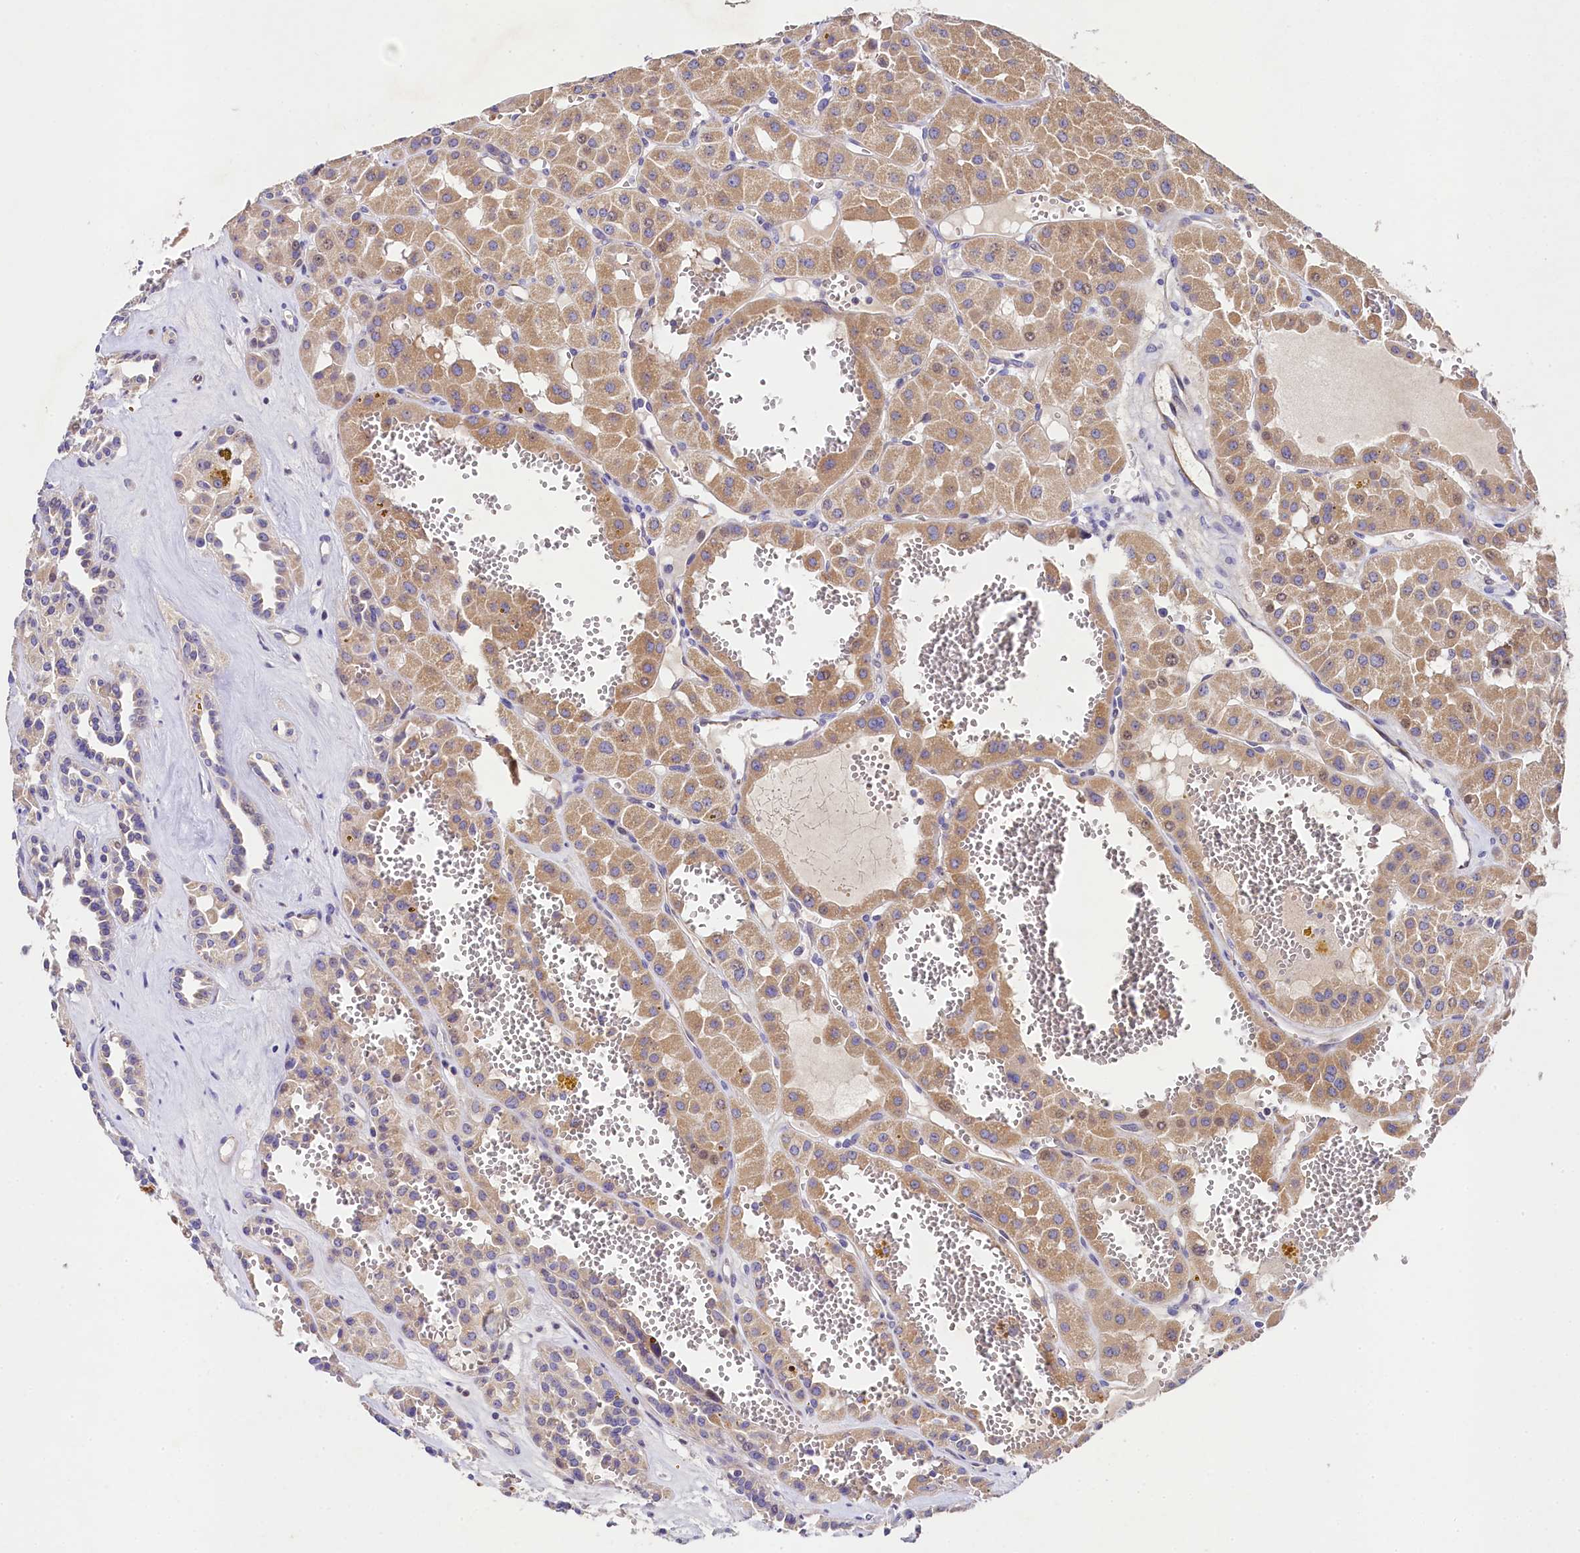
{"staining": {"intensity": "moderate", "quantity": ">75%", "location": "cytoplasmic/membranous"}, "tissue": "renal cancer", "cell_type": "Tumor cells", "image_type": "cancer", "snomed": [{"axis": "morphology", "description": "Carcinoma, NOS"}, {"axis": "topography", "description": "Kidney"}], "caption": "Protein expression by IHC displays moderate cytoplasmic/membranous positivity in approximately >75% of tumor cells in renal carcinoma.", "gene": "FXYD6", "patient": {"sex": "female", "age": 75}}